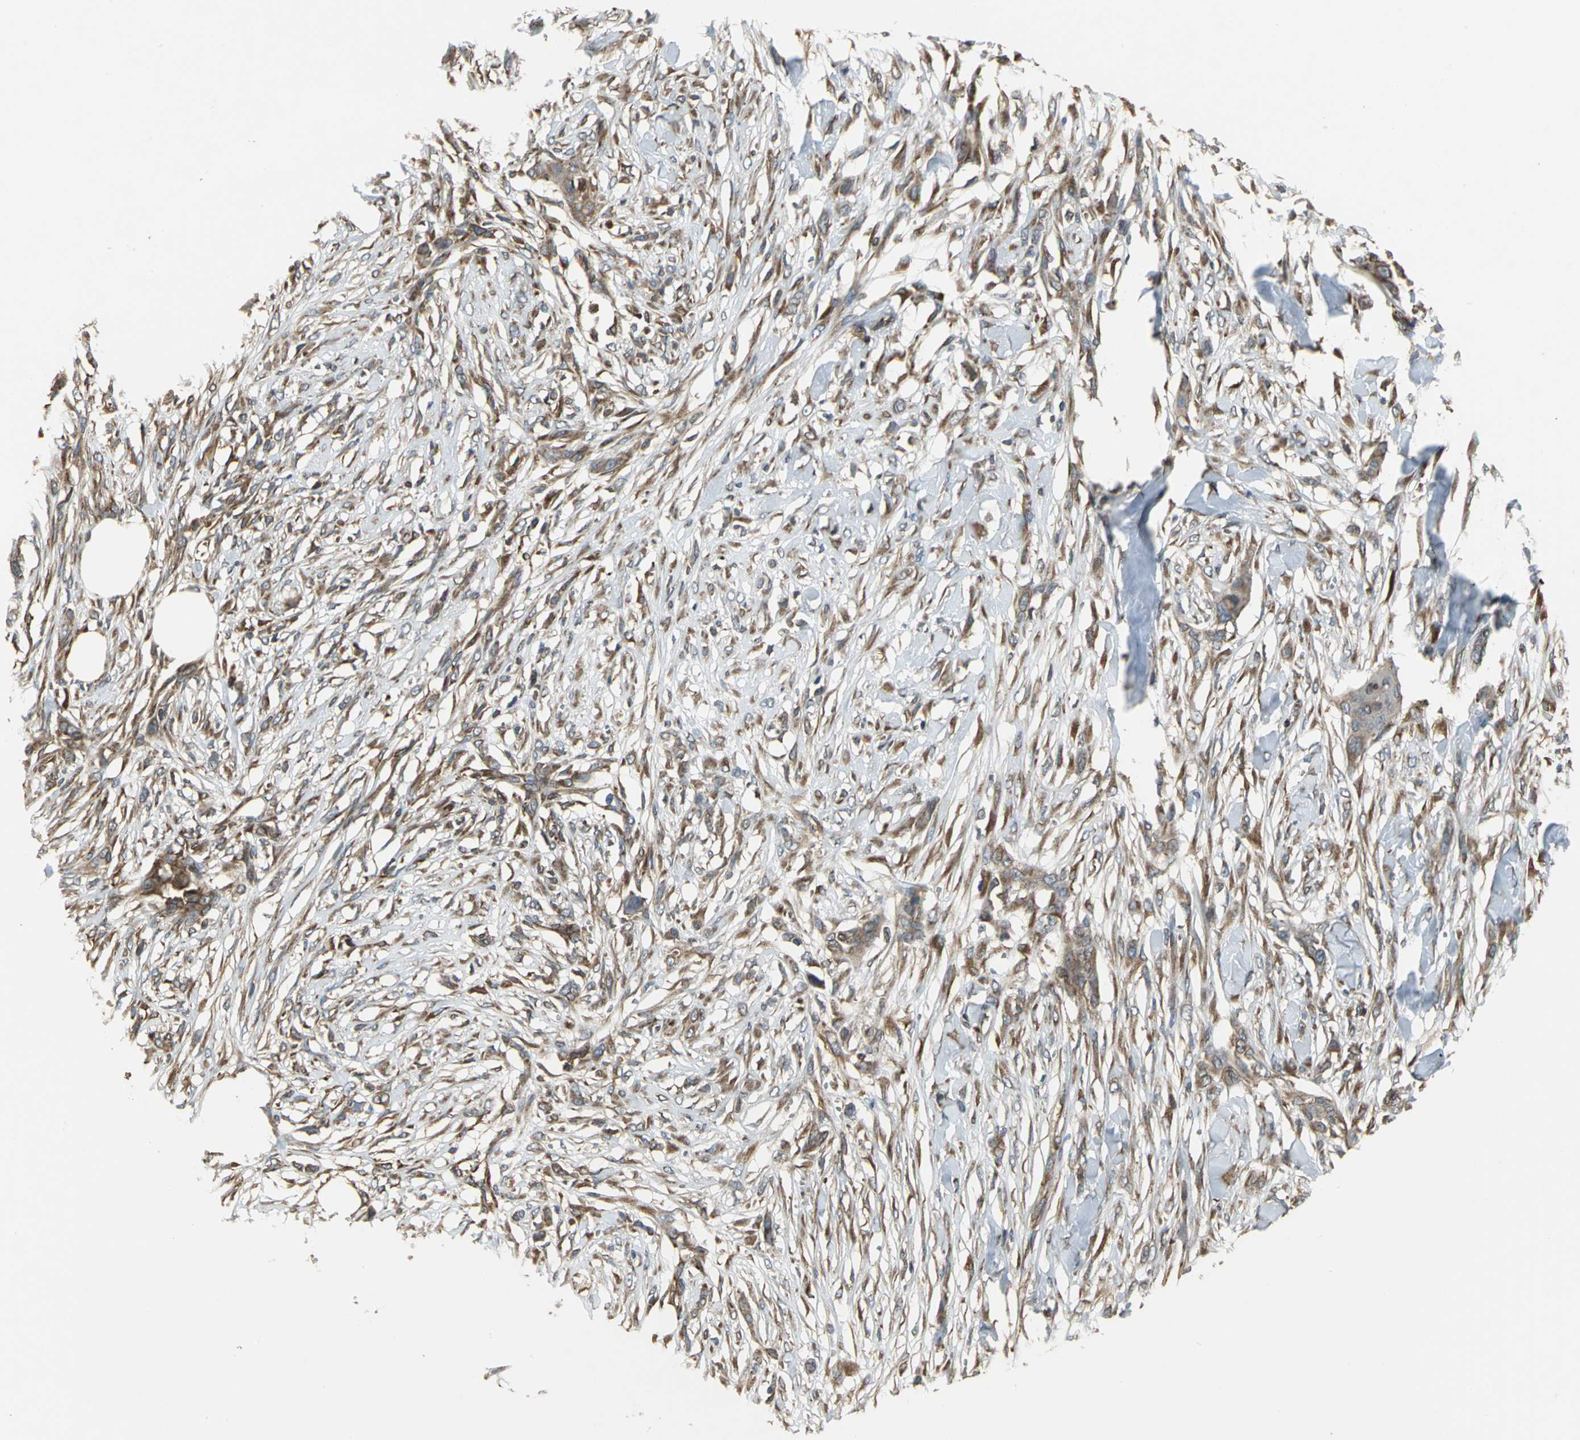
{"staining": {"intensity": "weak", "quantity": "25%-75%", "location": "cytoplasmic/membranous"}, "tissue": "skin cancer", "cell_type": "Tumor cells", "image_type": "cancer", "snomed": [{"axis": "morphology", "description": "Normal tissue, NOS"}, {"axis": "morphology", "description": "Squamous cell carcinoma, NOS"}, {"axis": "topography", "description": "Skin"}], "caption": "Skin squamous cell carcinoma stained with a protein marker exhibits weak staining in tumor cells.", "gene": "SYVN1", "patient": {"sex": "female", "age": 59}}